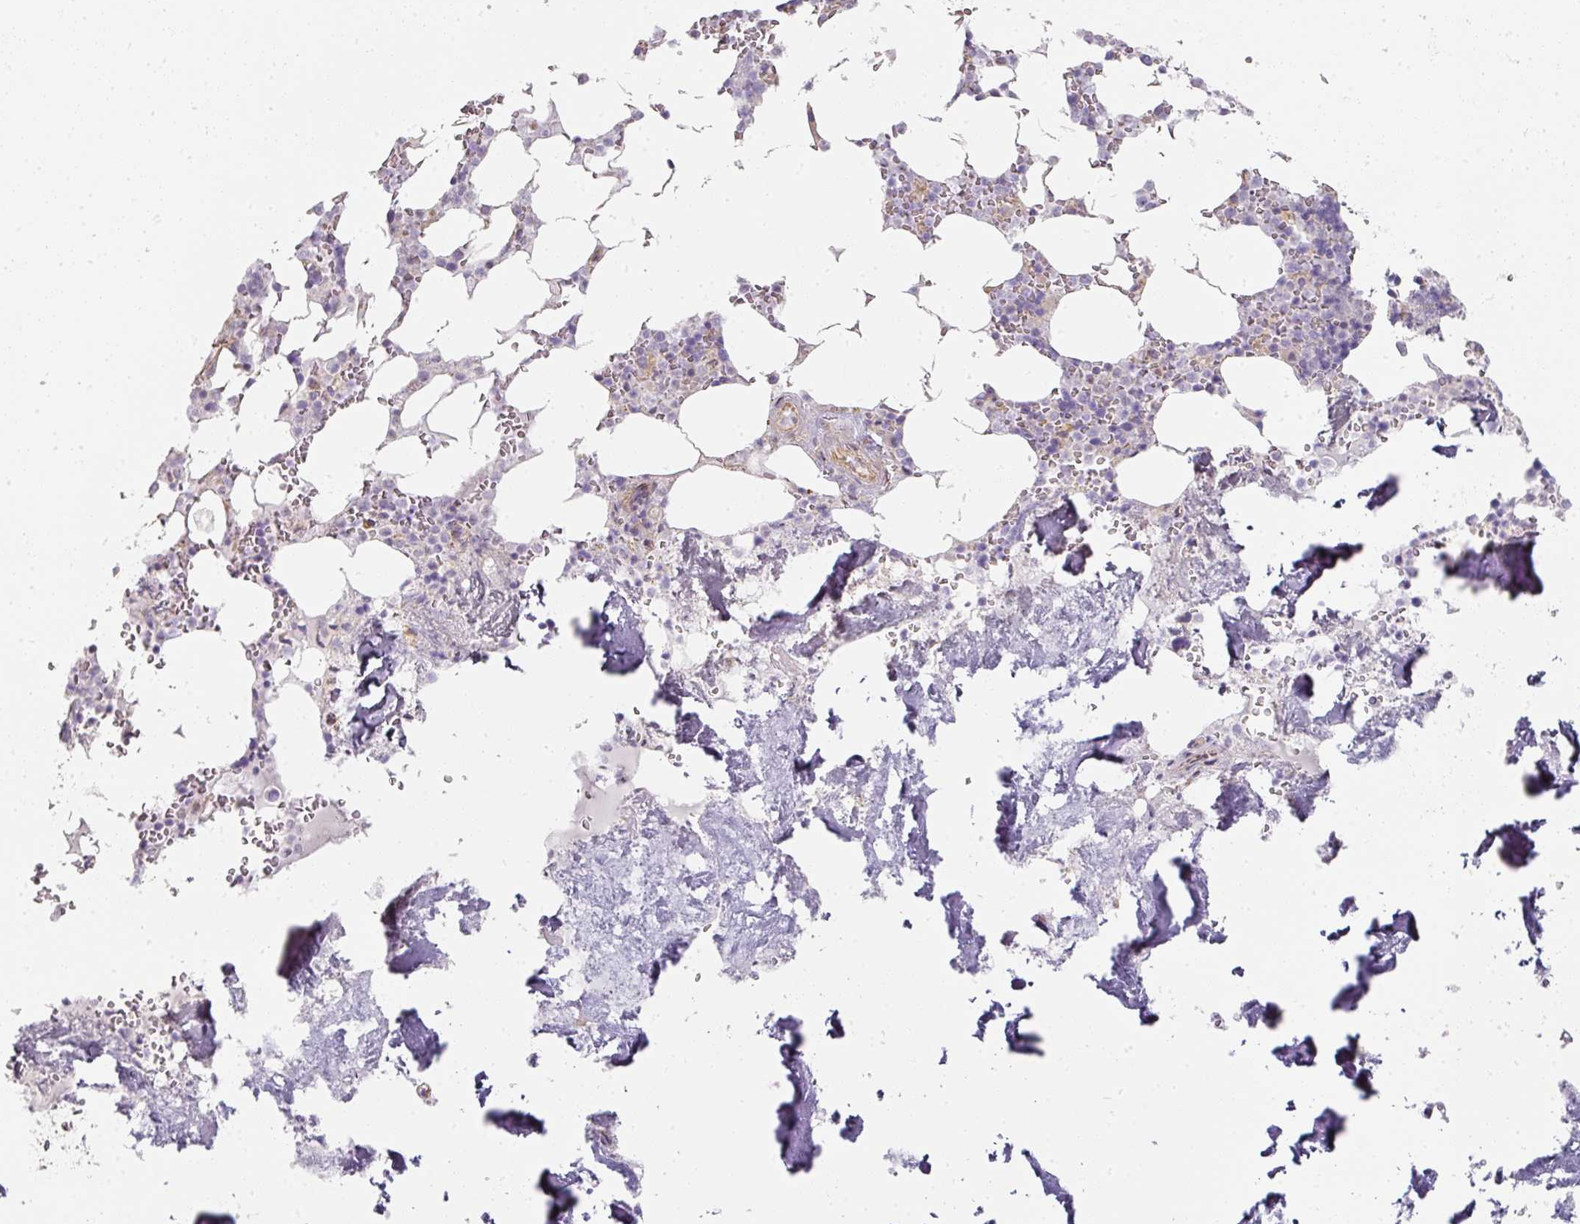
{"staining": {"intensity": "moderate", "quantity": "<25%", "location": "cytoplasmic/membranous"}, "tissue": "bone marrow", "cell_type": "Hematopoietic cells", "image_type": "normal", "snomed": [{"axis": "morphology", "description": "Normal tissue, NOS"}, {"axis": "topography", "description": "Bone marrow"}], "caption": "The histopathology image exhibits immunohistochemical staining of unremarkable bone marrow. There is moderate cytoplasmic/membranous staining is identified in about <25% of hematopoietic cells.", "gene": "ATP8B2", "patient": {"sex": "male", "age": 64}}